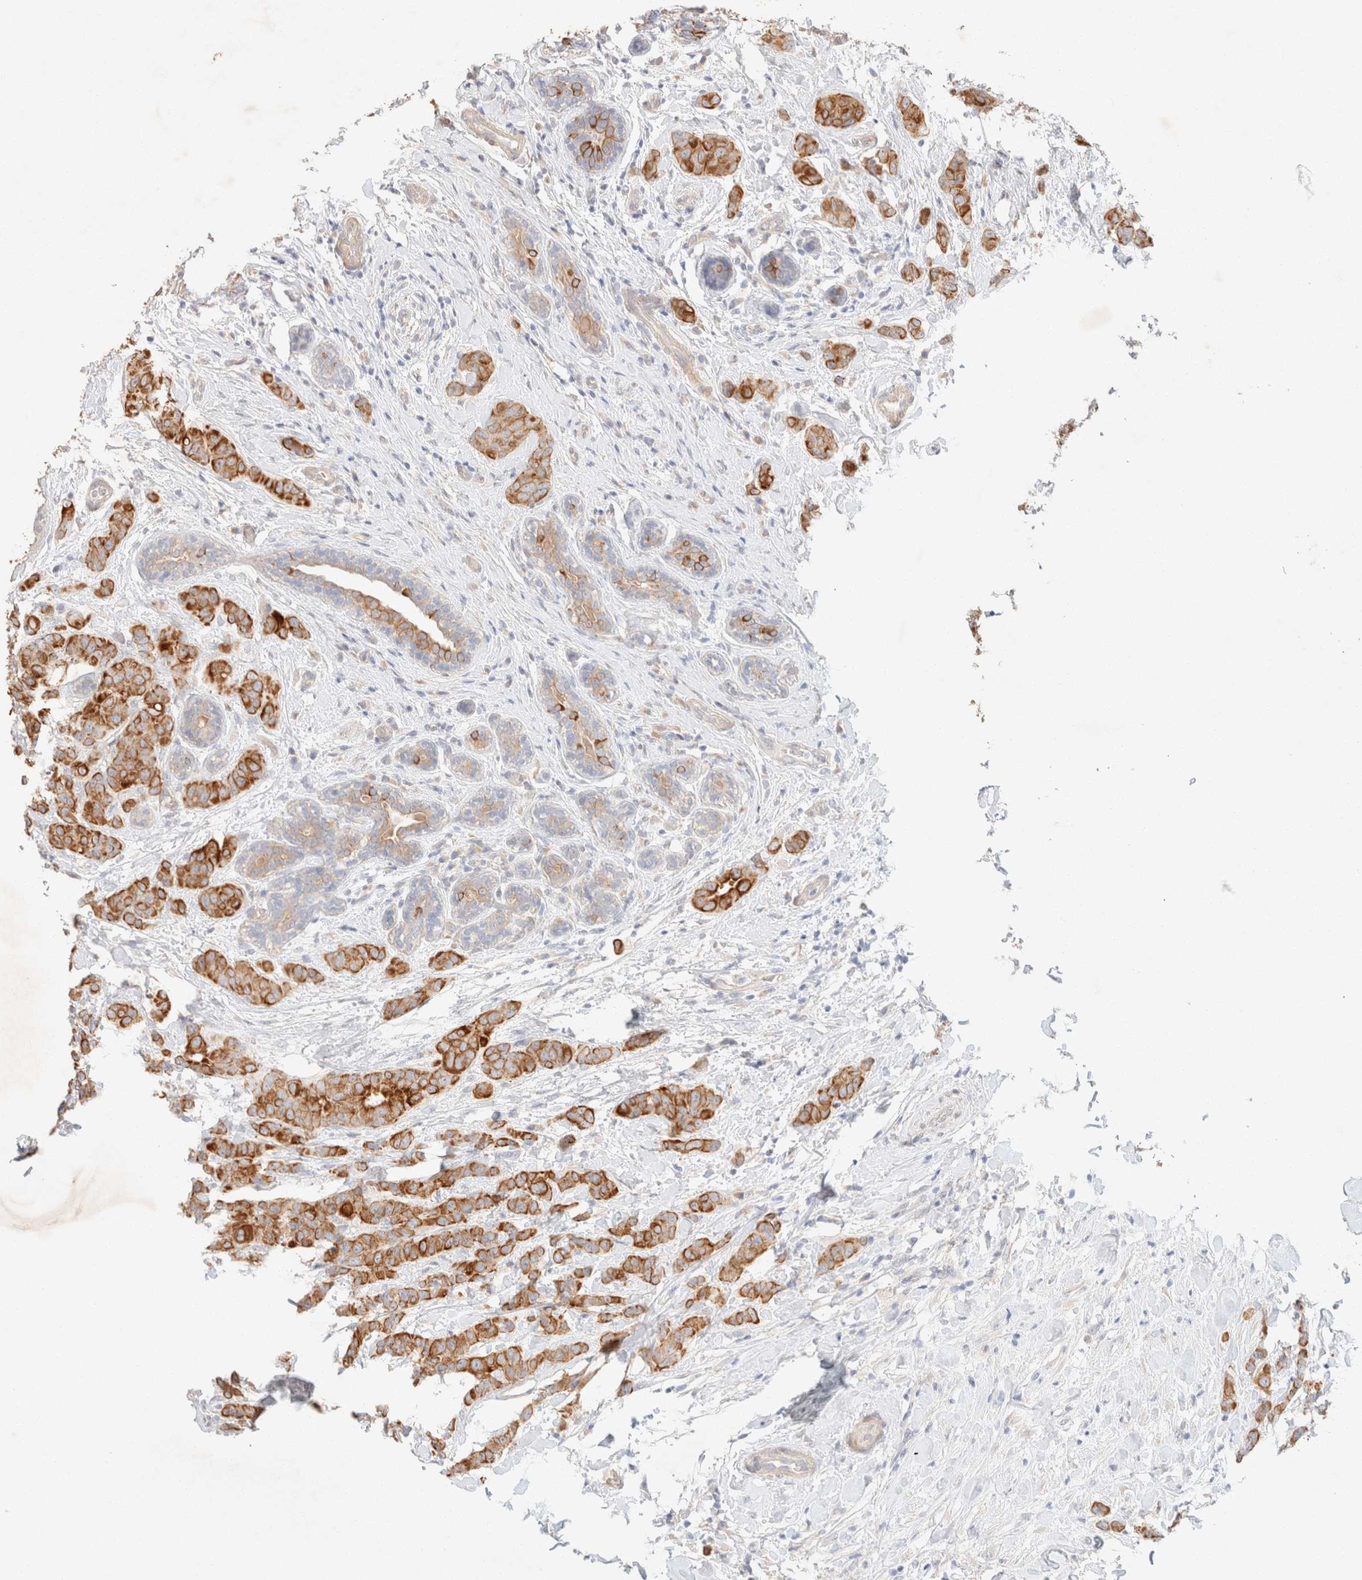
{"staining": {"intensity": "strong", "quantity": ">75%", "location": "cytoplasmic/membranous"}, "tissue": "breast cancer", "cell_type": "Tumor cells", "image_type": "cancer", "snomed": [{"axis": "morphology", "description": "Normal tissue, NOS"}, {"axis": "morphology", "description": "Duct carcinoma"}, {"axis": "topography", "description": "Breast"}], "caption": "The immunohistochemical stain labels strong cytoplasmic/membranous positivity in tumor cells of breast cancer (intraductal carcinoma) tissue.", "gene": "CSNK1E", "patient": {"sex": "female", "age": 40}}